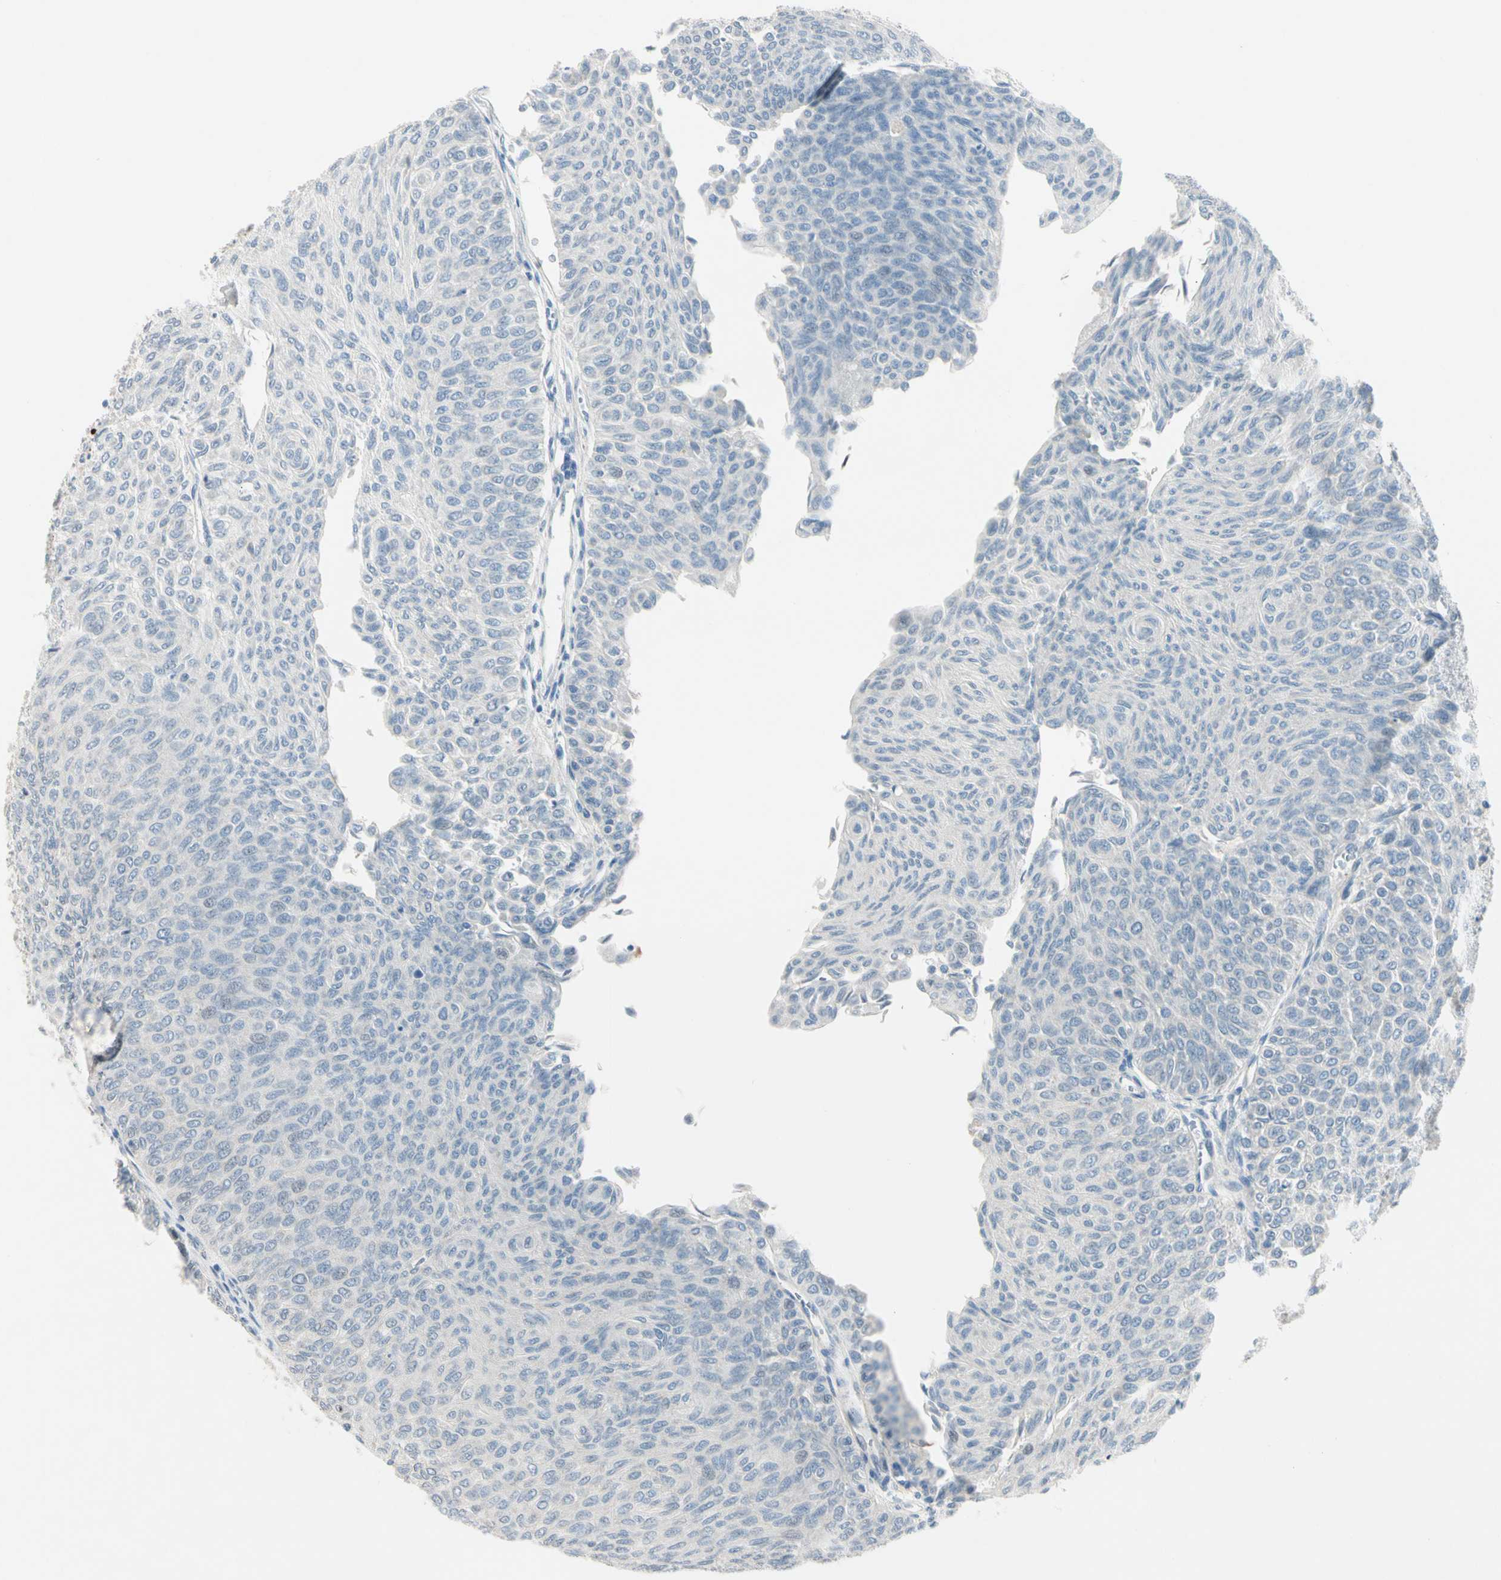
{"staining": {"intensity": "negative", "quantity": "none", "location": "none"}, "tissue": "urothelial cancer", "cell_type": "Tumor cells", "image_type": "cancer", "snomed": [{"axis": "morphology", "description": "Urothelial carcinoma, Low grade"}, {"axis": "topography", "description": "Urinary bladder"}], "caption": "A photomicrograph of urothelial cancer stained for a protein demonstrates no brown staining in tumor cells.", "gene": "SERPIND1", "patient": {"sex": "male", "age": 78}}